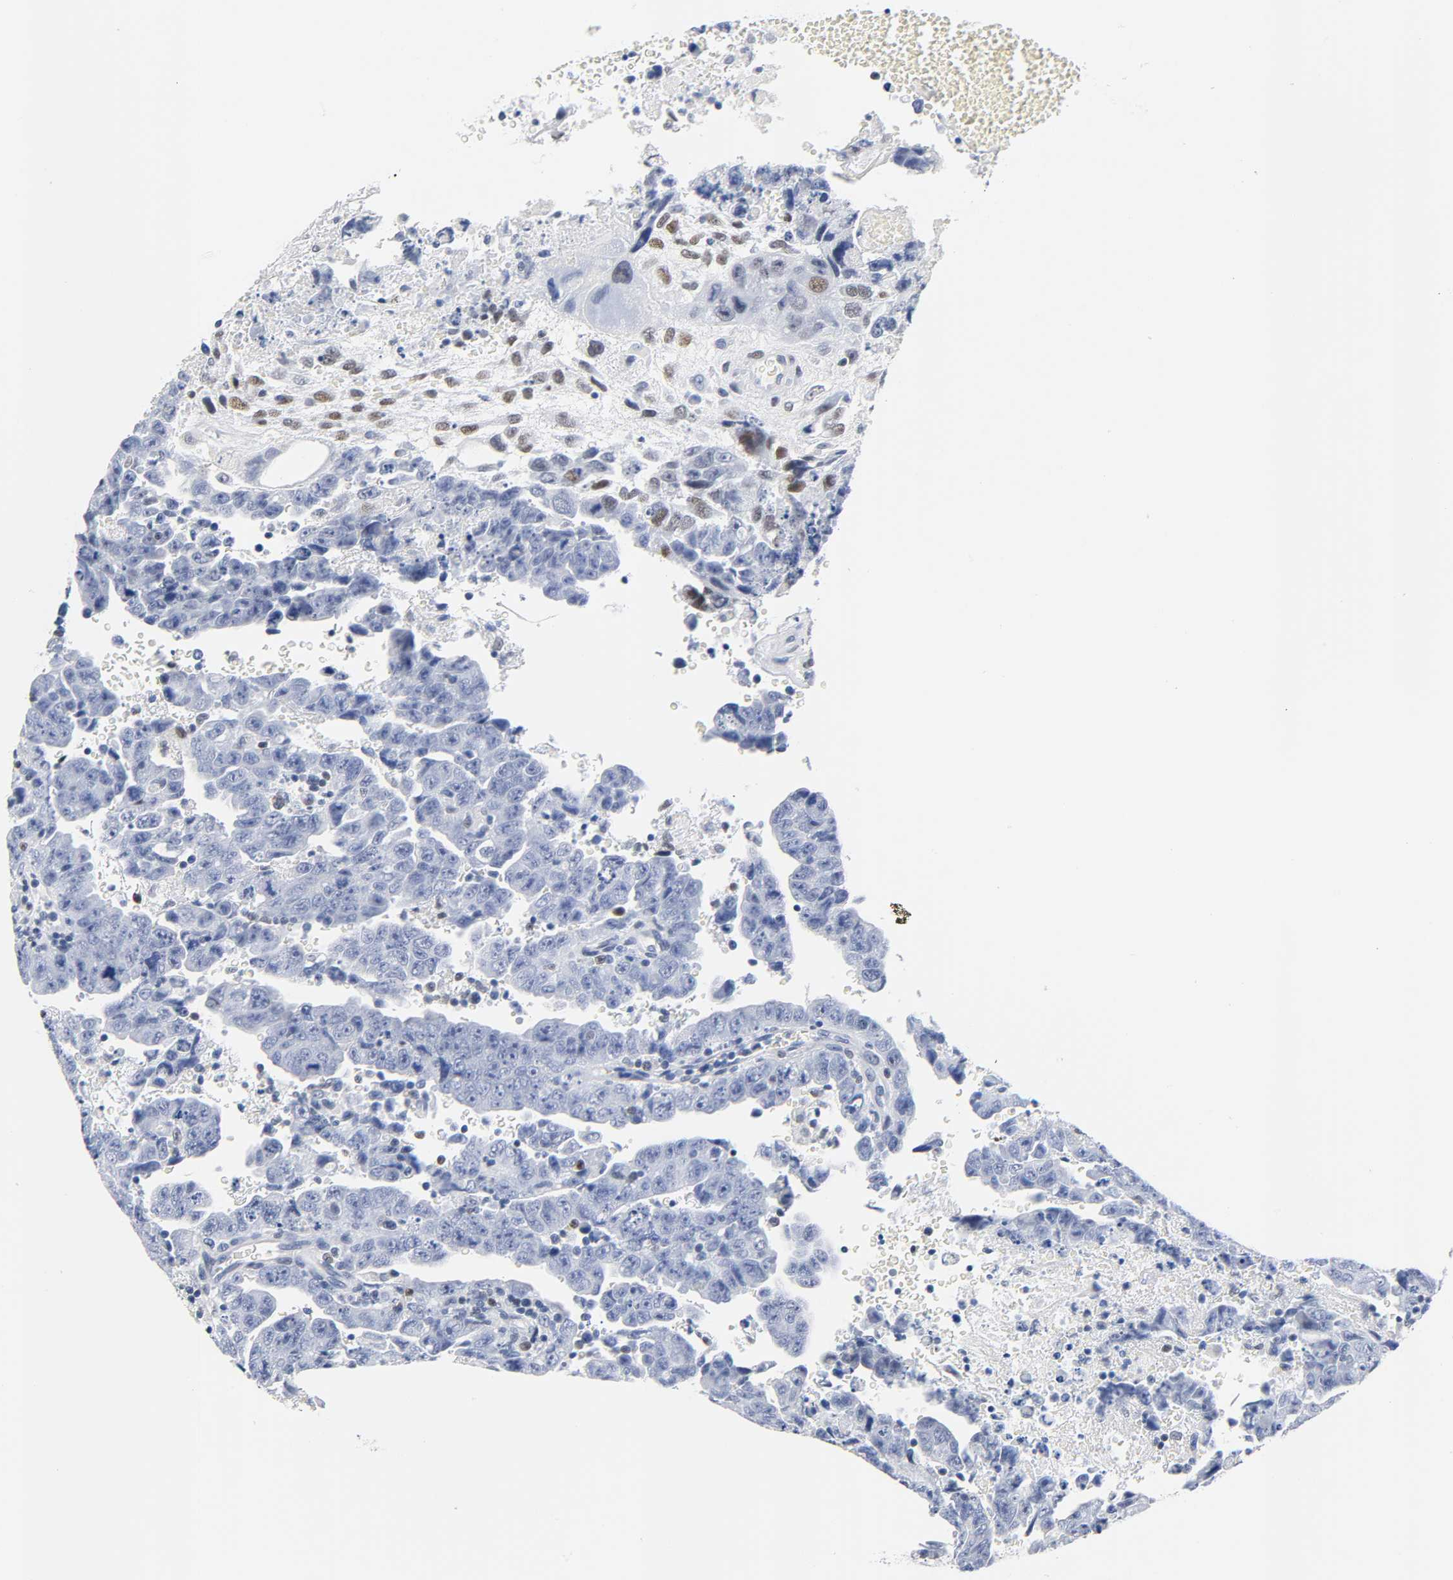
{"staining": {"intensity": "negative", "quantity": "none", "location": "none"}, "tissue": "testis cancer", "cell_type": "Tumor cells", "image_type": "cancer", "snomed": [{"axis": "morphology", "description": "Carcinoma, Embryonal, NOS"}, {"axis": "topography", "description": "Testis"}], "caption": "Micrograph shows no significant protein expression in tumor cells of testis embryonal carcinoma.", "gene": "NAB2", "patient": {"sex": "male", "age": 28}}